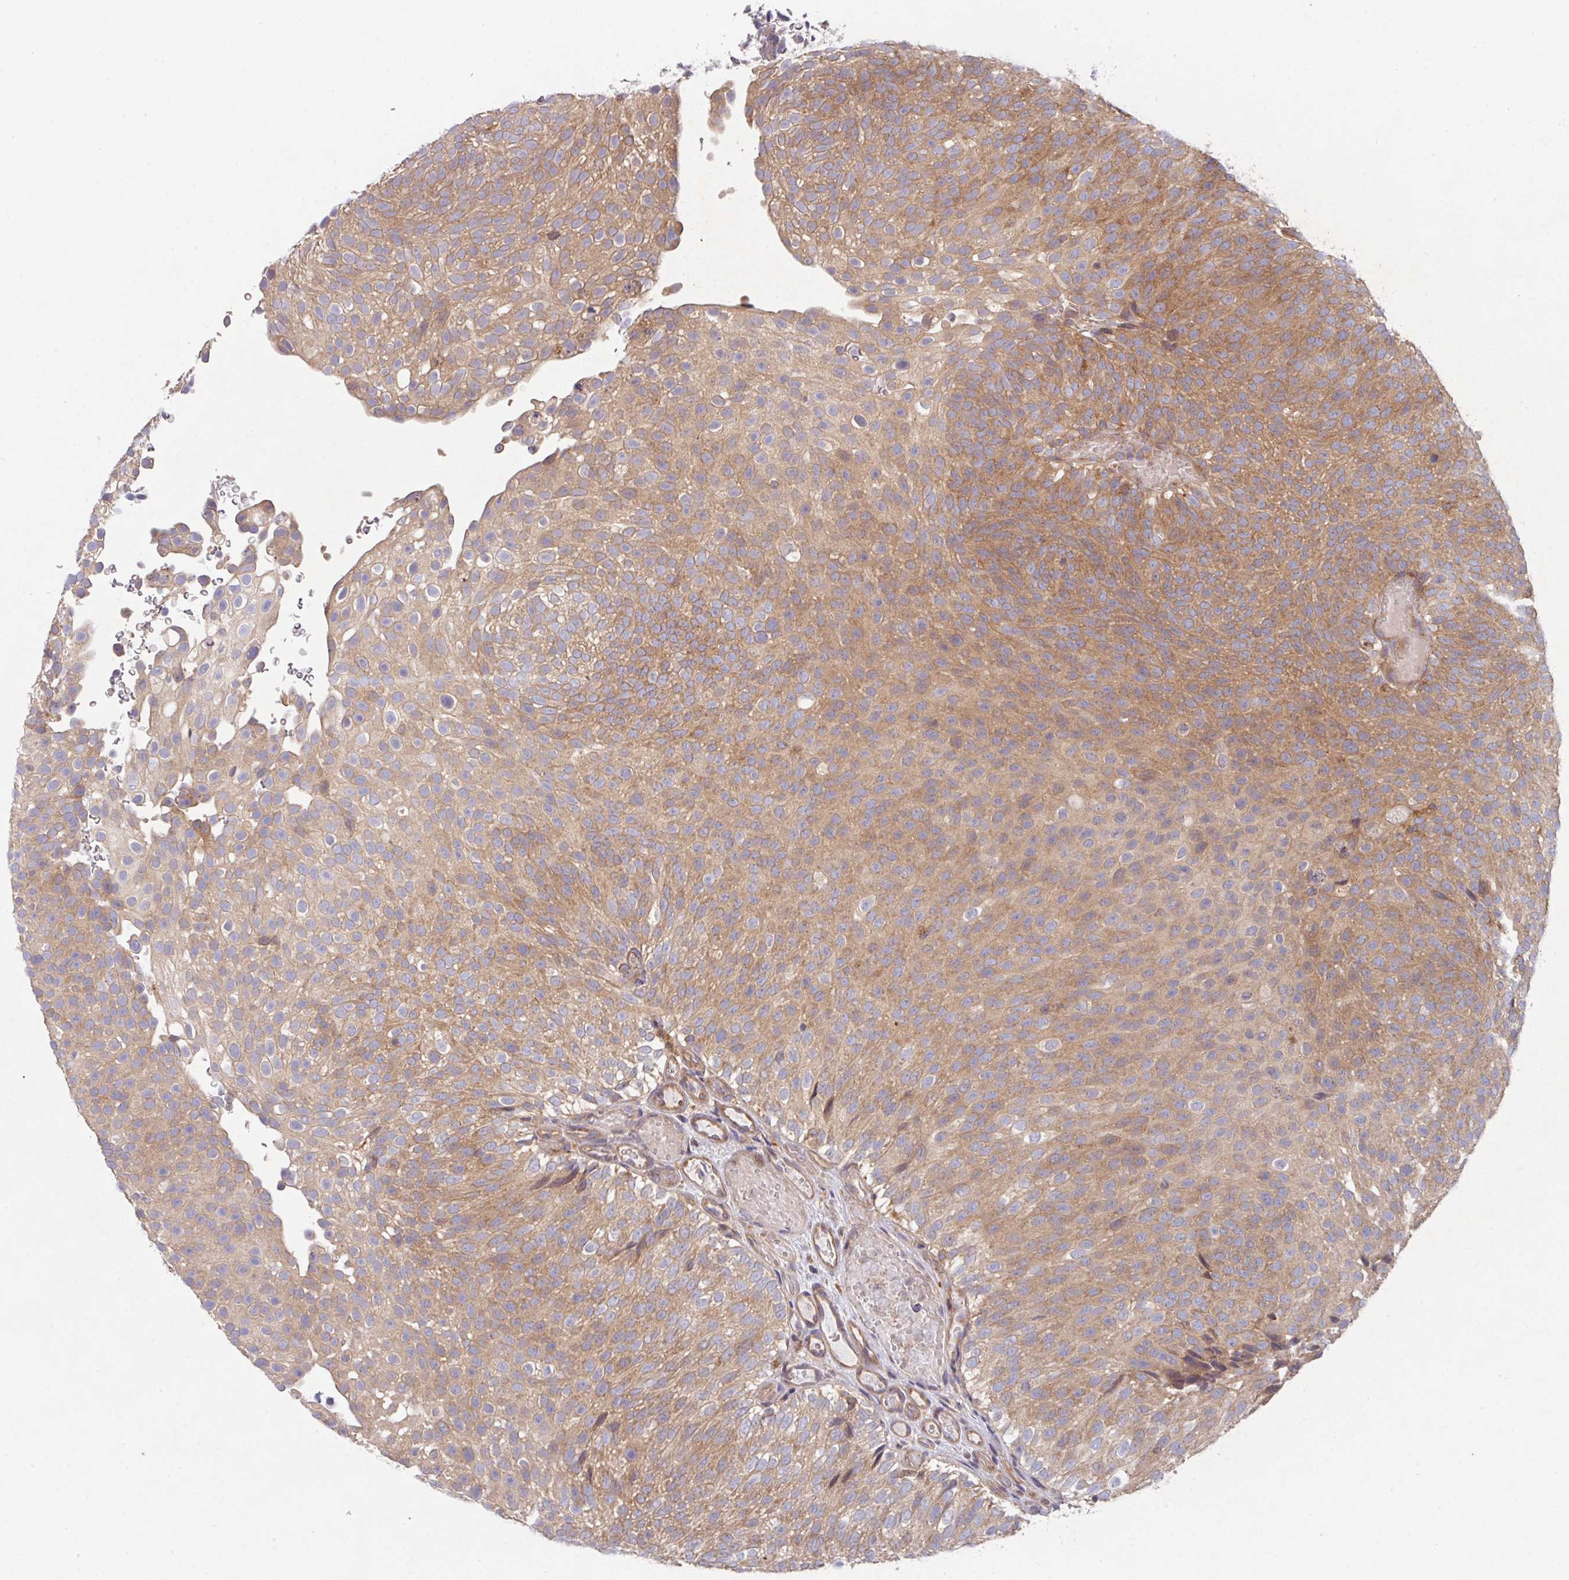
{"staining": {"intensity": "moderate", "quantity": "25%-75%", "location": "cytoplasmic/membranous"}, "tissue": "urothelial cancer", "cell_type": "Tumor cells", "image_type": "cancer", "snomed": [{"axis": "morphology", "description": "Urothelial carcinoma, Low grade"}, {"axis": "topography", "description": "Urinary bladder"}], "caption": "Tumor cells reveal moderate cytoplasmic/membranous expression in about 25%-75% of cells in urothelial carcinoma (low-grade). (IHC, brightfield microscopy, high magnification).", "gene": "TRIM14", "patient": {"sex": "male", "age": 78}}